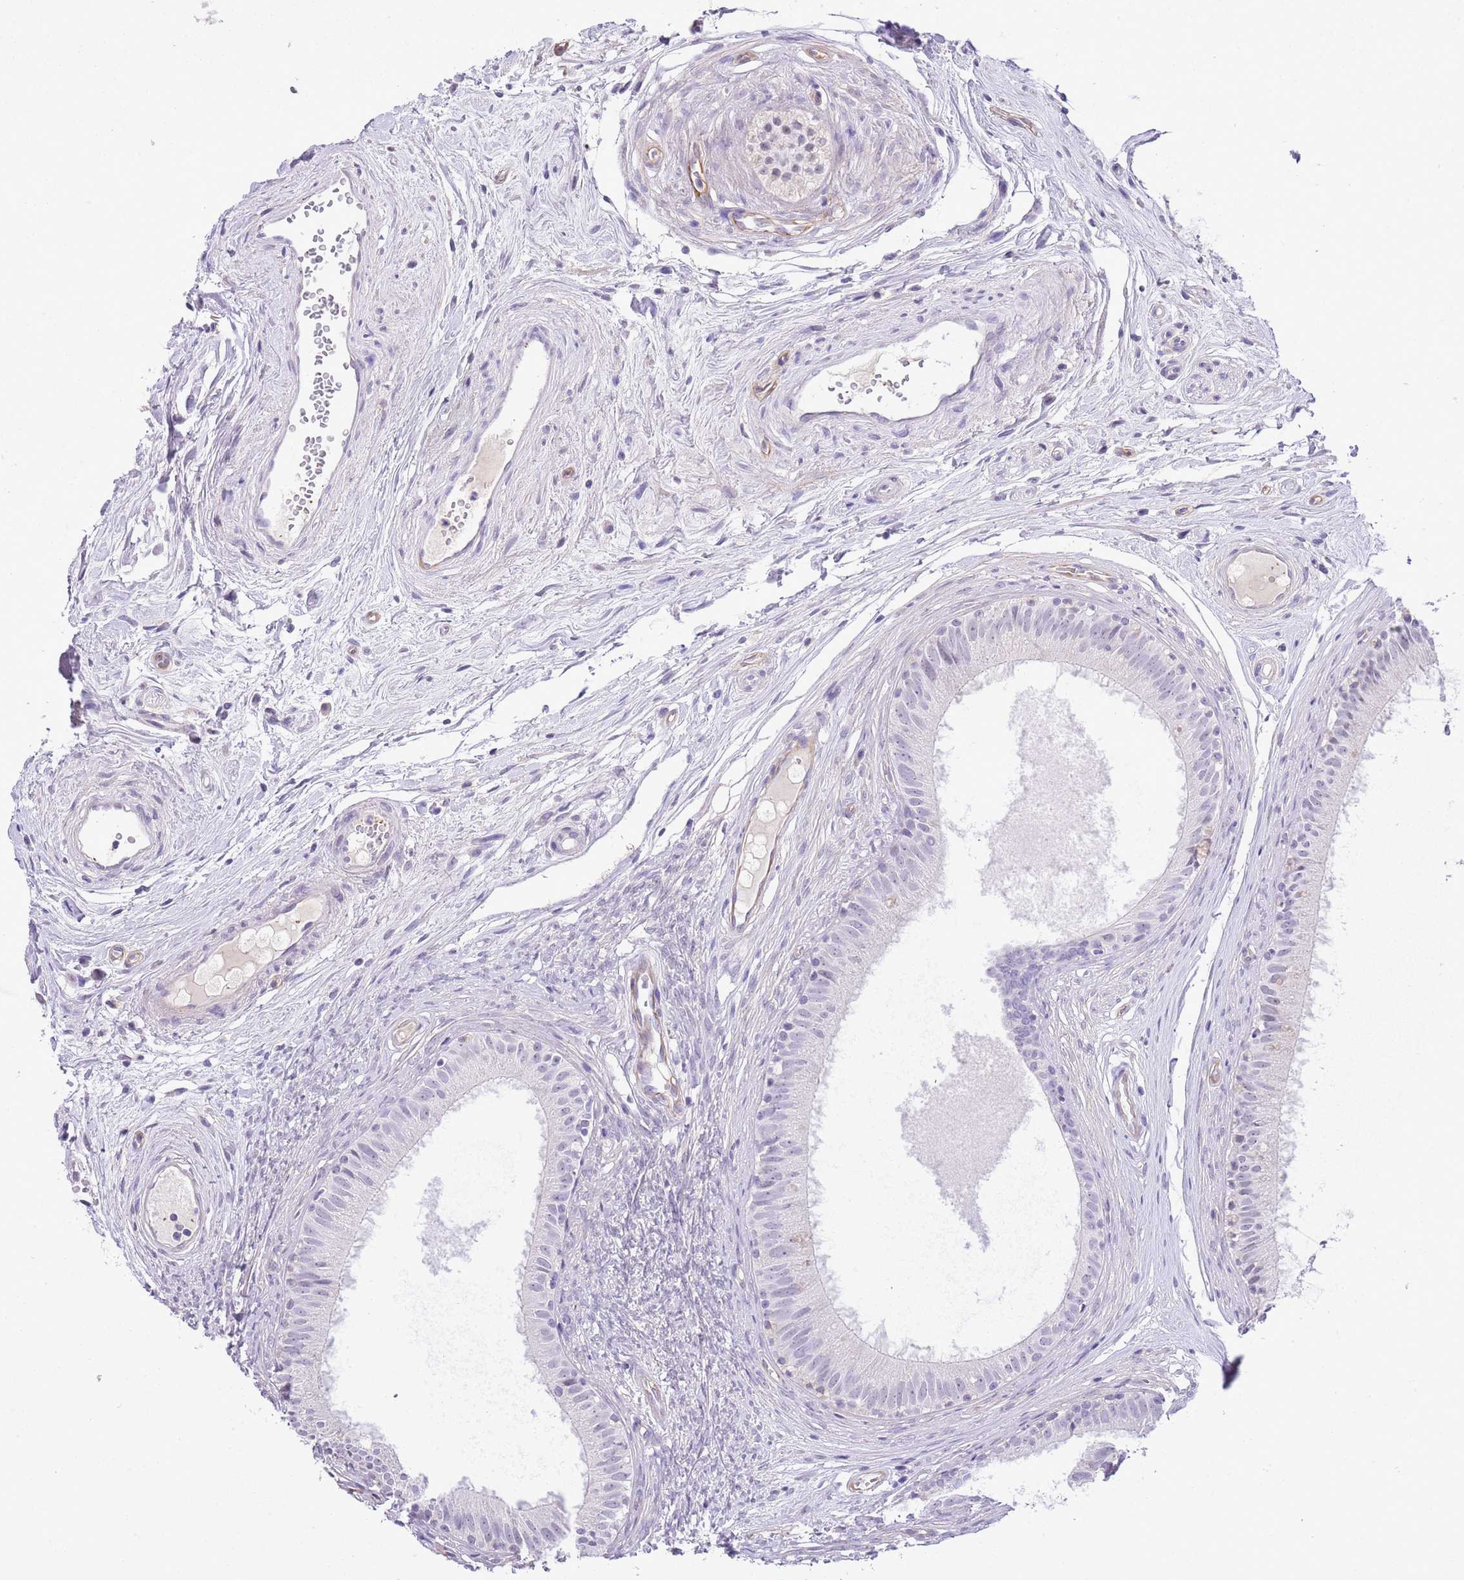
{"staining": {"intensity": "negative", "quantity": "none", "location": "none"}, "tissue": "epididymis", "cell_type": "Glandular cells", "image_type": "normal", "snomed": [{"axis": "morphology", "description": "Normal tissue, NOS"}, {"axis": "topography", "description": "Epididymis"}], "caption": "Histopathology image shows no significant protein expression in glandular cells of normal epididymis.", "gene": "MIDN", "patient": {"sex": "male", "age": 74}}